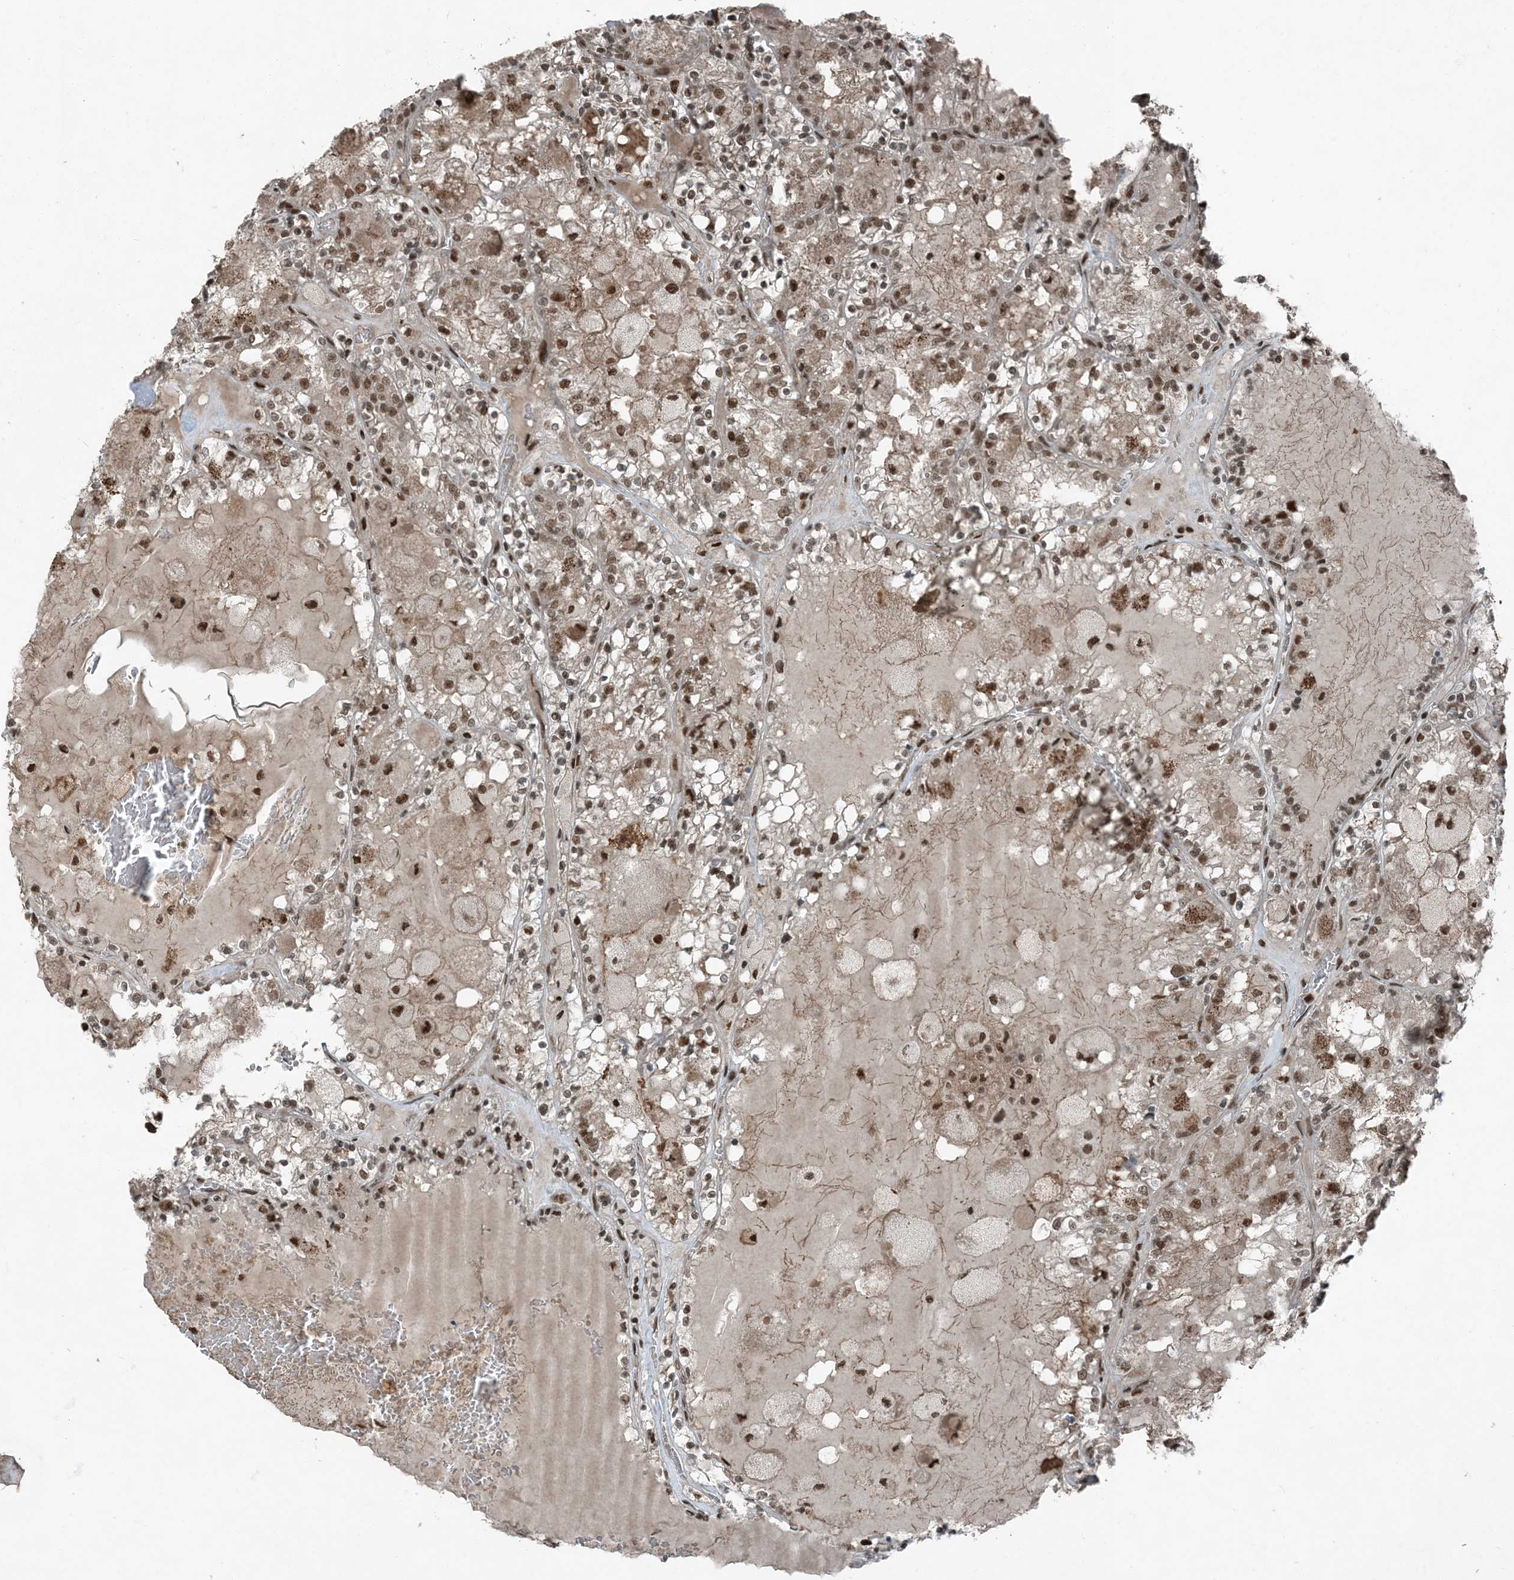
{"staining": {"intensity": "moderate", "quantity": ">75%", "location": "nuclear"}, "tissue": "renal cancer", "cell_type": "Tumor cells", "image_type": "cancer", "snomed": [{"axis": "morphology", "description": "Adenocarcinoma, NOS"}, {"axis": "topography", "description": "Kidney"}], "caption": "Immunohistochemical staining of human renal cancer (adenocarcinoma) exhibits medium levels of moderate nuclear expression in about >75% of tumor cells.", "gene": "TRAPPC12", "patient": {"sex": "female", "age": 56}}